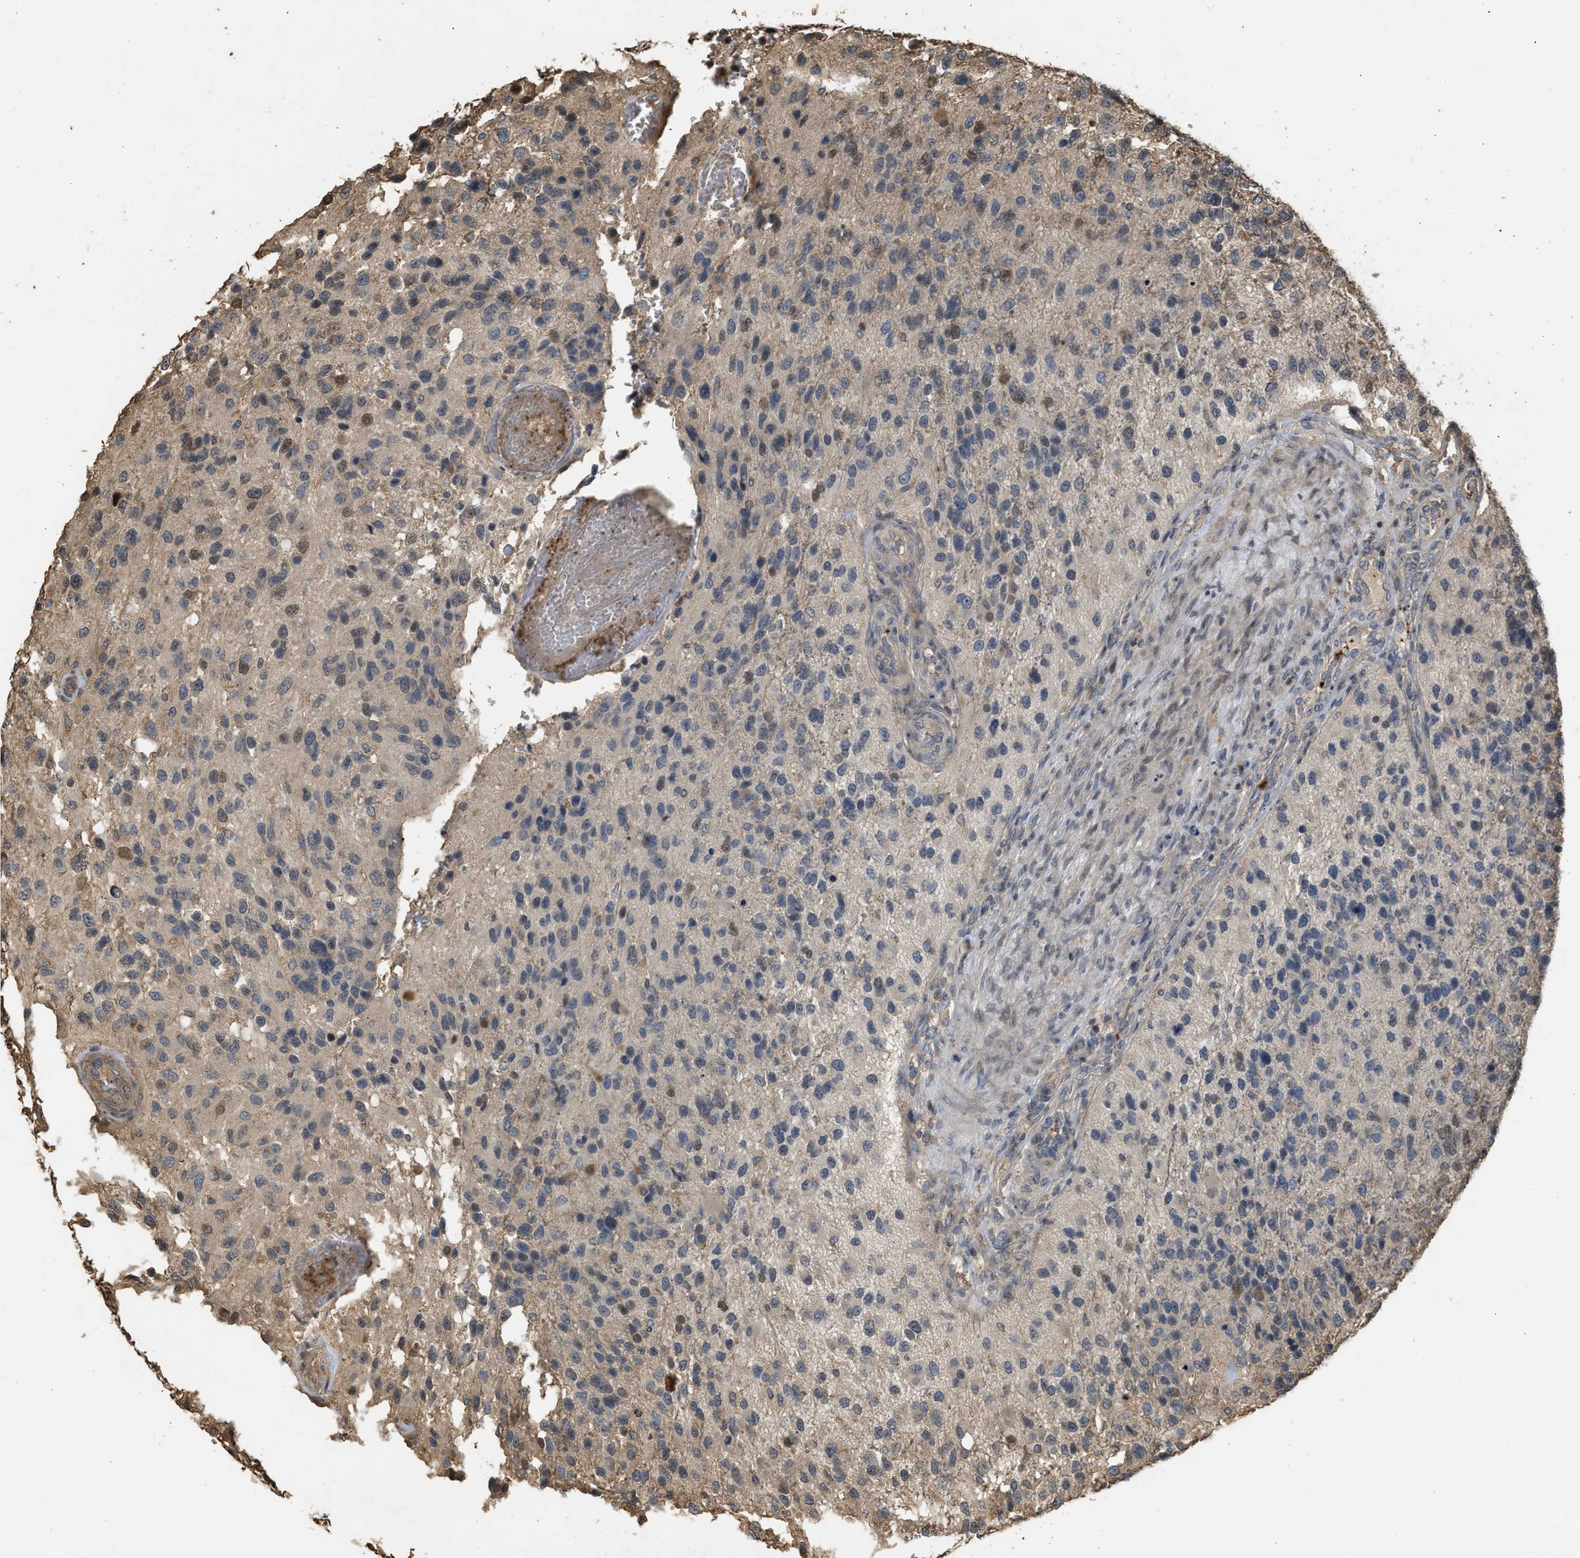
{"staining": {"intensity": "negative", "quantity": "none", "location": "none"}, "tissue": "glioma", "cell_type": "Tumor cells", "image_type": "cancer", "snomed": [{"axis": "morphology", "description": "Glioma, malignant, High grade"}, {"axis": "topography", "description": "Brain"}], "caption": "This photomicrograph is of high-grade glioma (malignant) stained with IHC to label a protein in brown with the nuclei are counter-stained blue. There is no staining in tumor cells.", "gene": "ARHGDIA", "patient": {"sex": "female", "age": 58}}